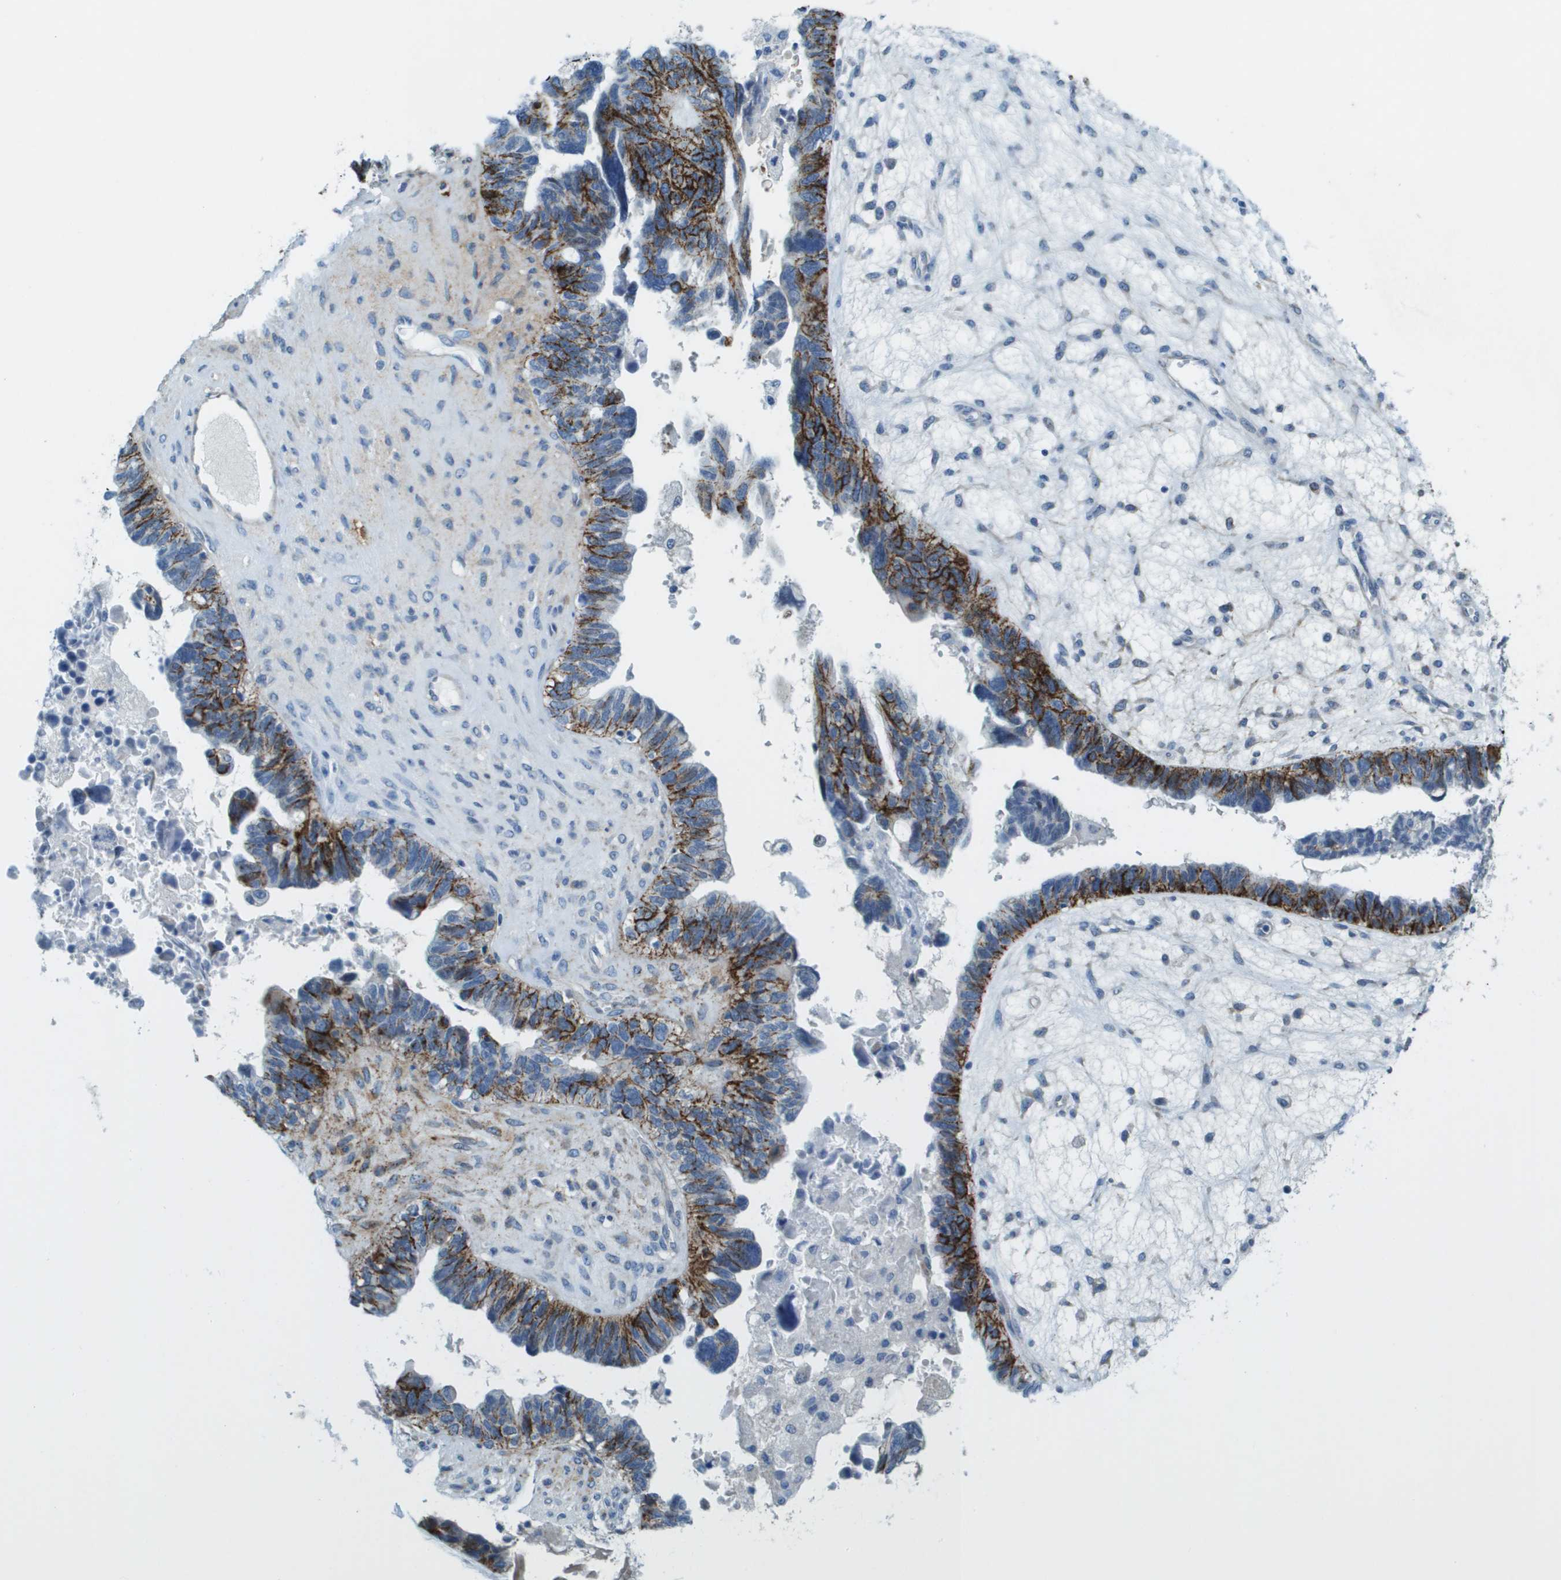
{"staining": {"intensity": "strong", "quantity": ">75%", "location": "cytoplasmic/membranous"}, "tissue": "ovarian cancer", "cell_type": "Tumor cells", "image_type": "cancer", "snomed": [{"axis": "morphology", "description": "Cystadenocarcinoma, serous, NOS"}, {"axis": "topography", "description": "Ovary"}], "caption": "A high-resolution micrograph shows immunohistochemistry staining of serous cystadenocarcinoma (ovarian), which displays strong cytoplasmic/membranous expression in approximately >75% of tumor cells.", "gene": "SDC1", "patient": {"sex": "female", "age": 79}}